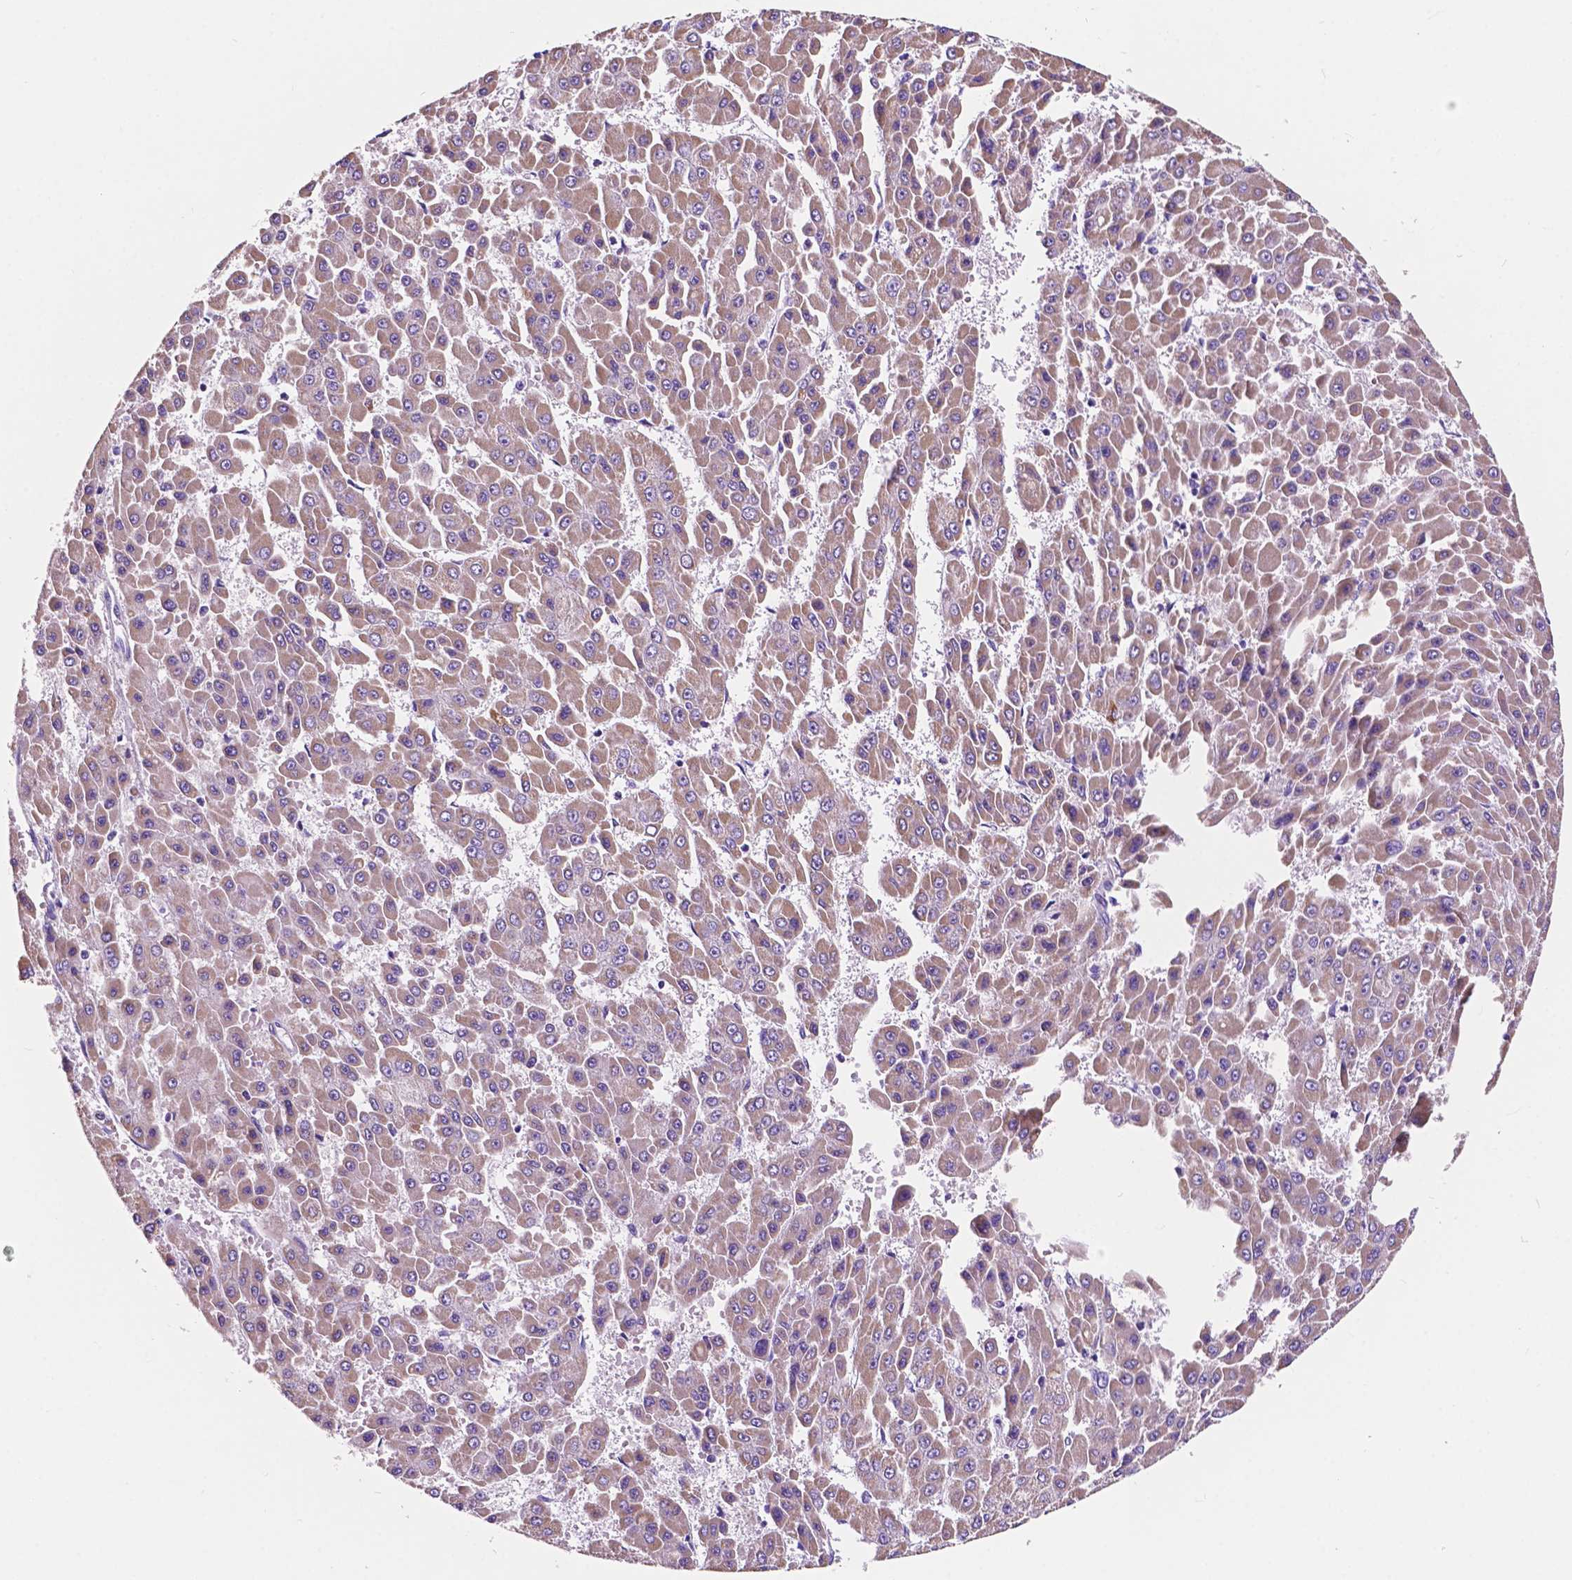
{"staining": {"intensity": "weak", "quantity": "25%-75%", "location": "cytoplasmic/membranous"}, "tissue": "liver cancer", "cell_type": "Tumor cells", "image_type": "cancer", "snomed": [{"axis": "morphology", "description": "Carcinoma, Hepatocellular, NOS"}, {"axis": "topography", "description": "Liver"}], "caption": "Hepatocellular carcinoma (liver) stained for a protein shows weak cytoplasmic/membranous positivity in tumor cells.", "gene": "TRPV5", "patient": {"sex": "male", "age": 78}}